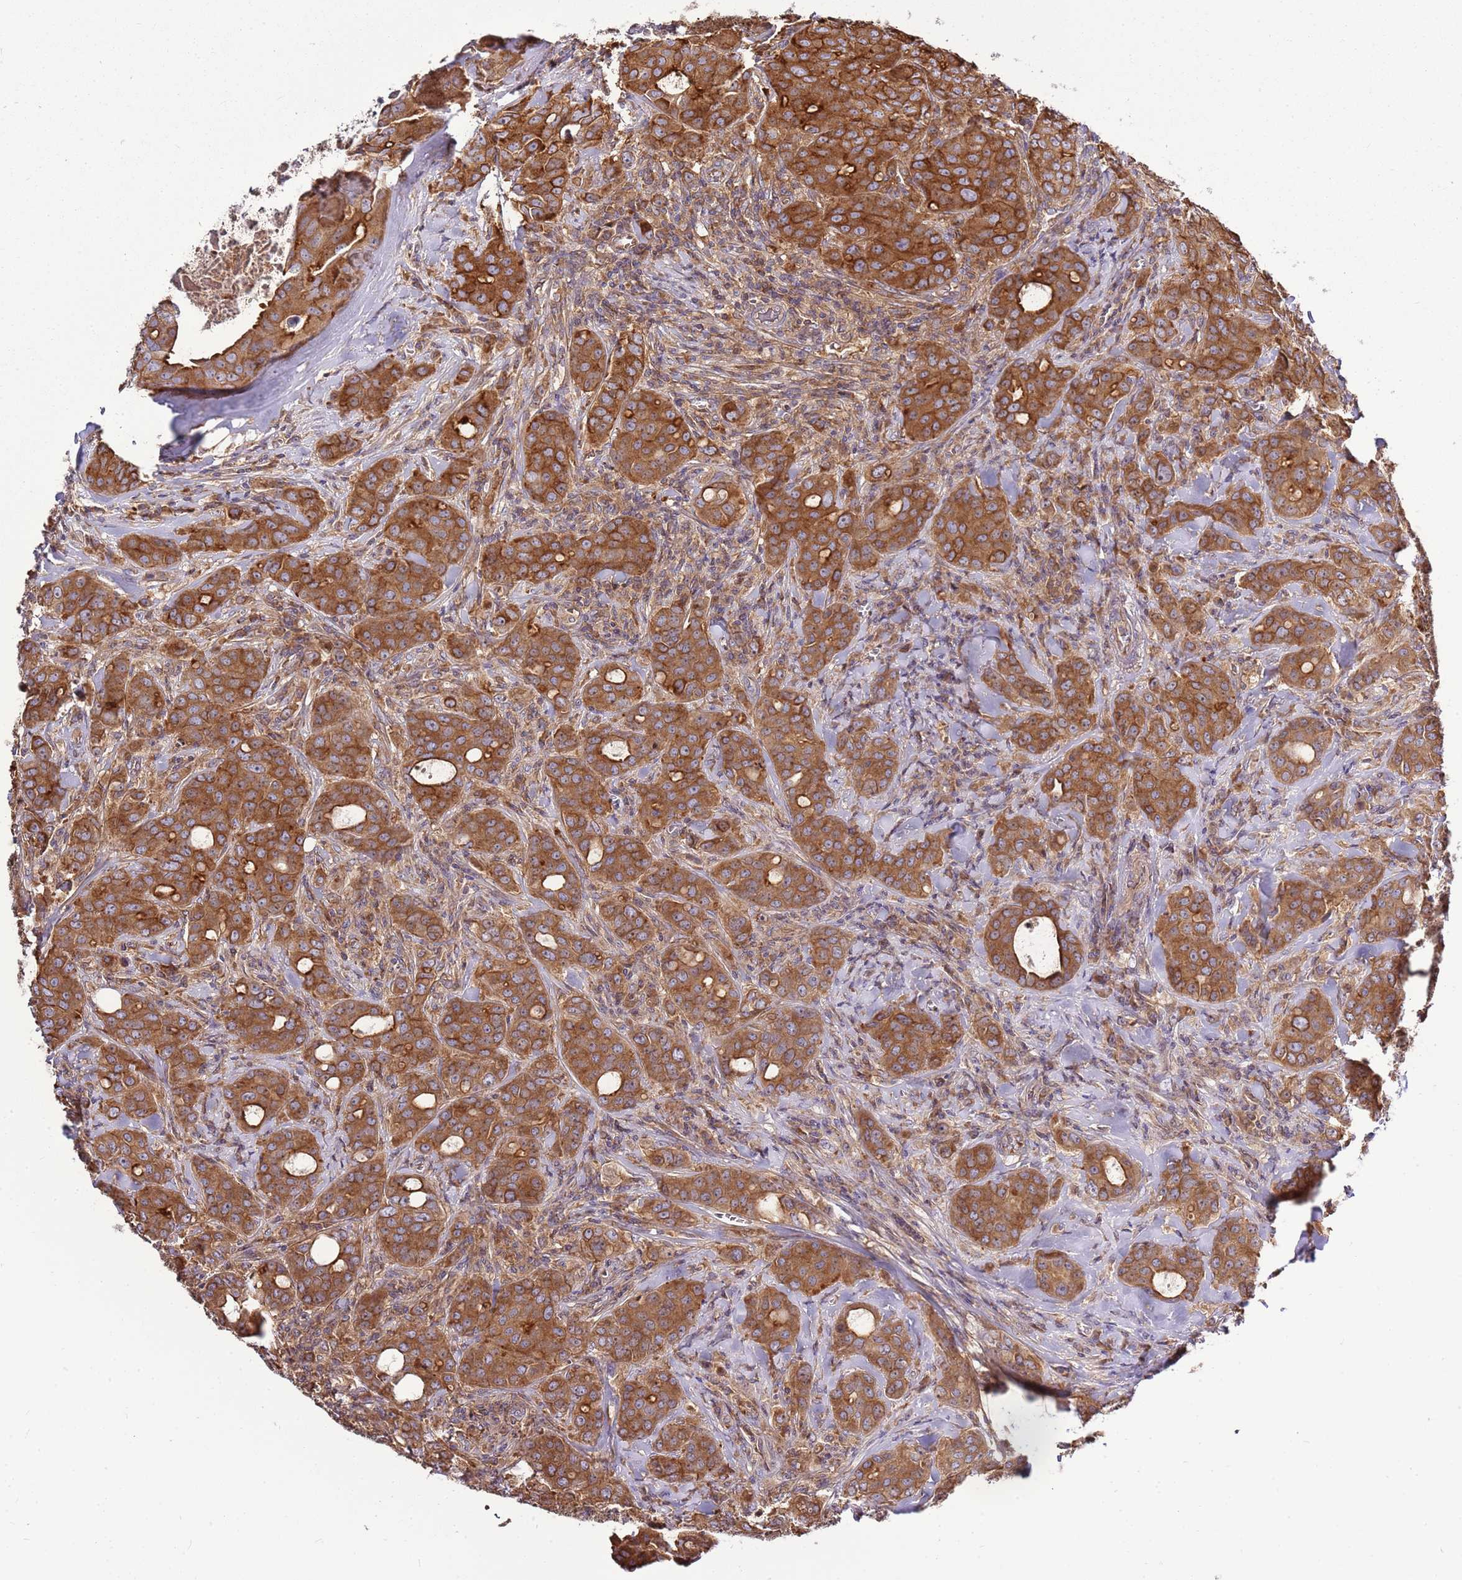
{"staining": {"intensity": "strong", "quantity": ">75%", "location": "cytoplasmic/membranous"}, "tissue": "breast cancer", "cell_type": "Tumor cells", "image_type": "cancer", "snomed": [{"axis": "morphology", "description": "Duct carcinoma"}, {"axis": "topography", "description": "Breast"}], "caption": "Immunohistochemical staining of human breast cancer (infiltrating ductal carcinoma) displays strong cytoplasmic/membranous protein staining in approximately >75% of tumor cells. (DAB IHC with brightfield microscopy, high magnification).", "gene": "ATXN2L", "patient": {"sex": "female", "age": 43}}